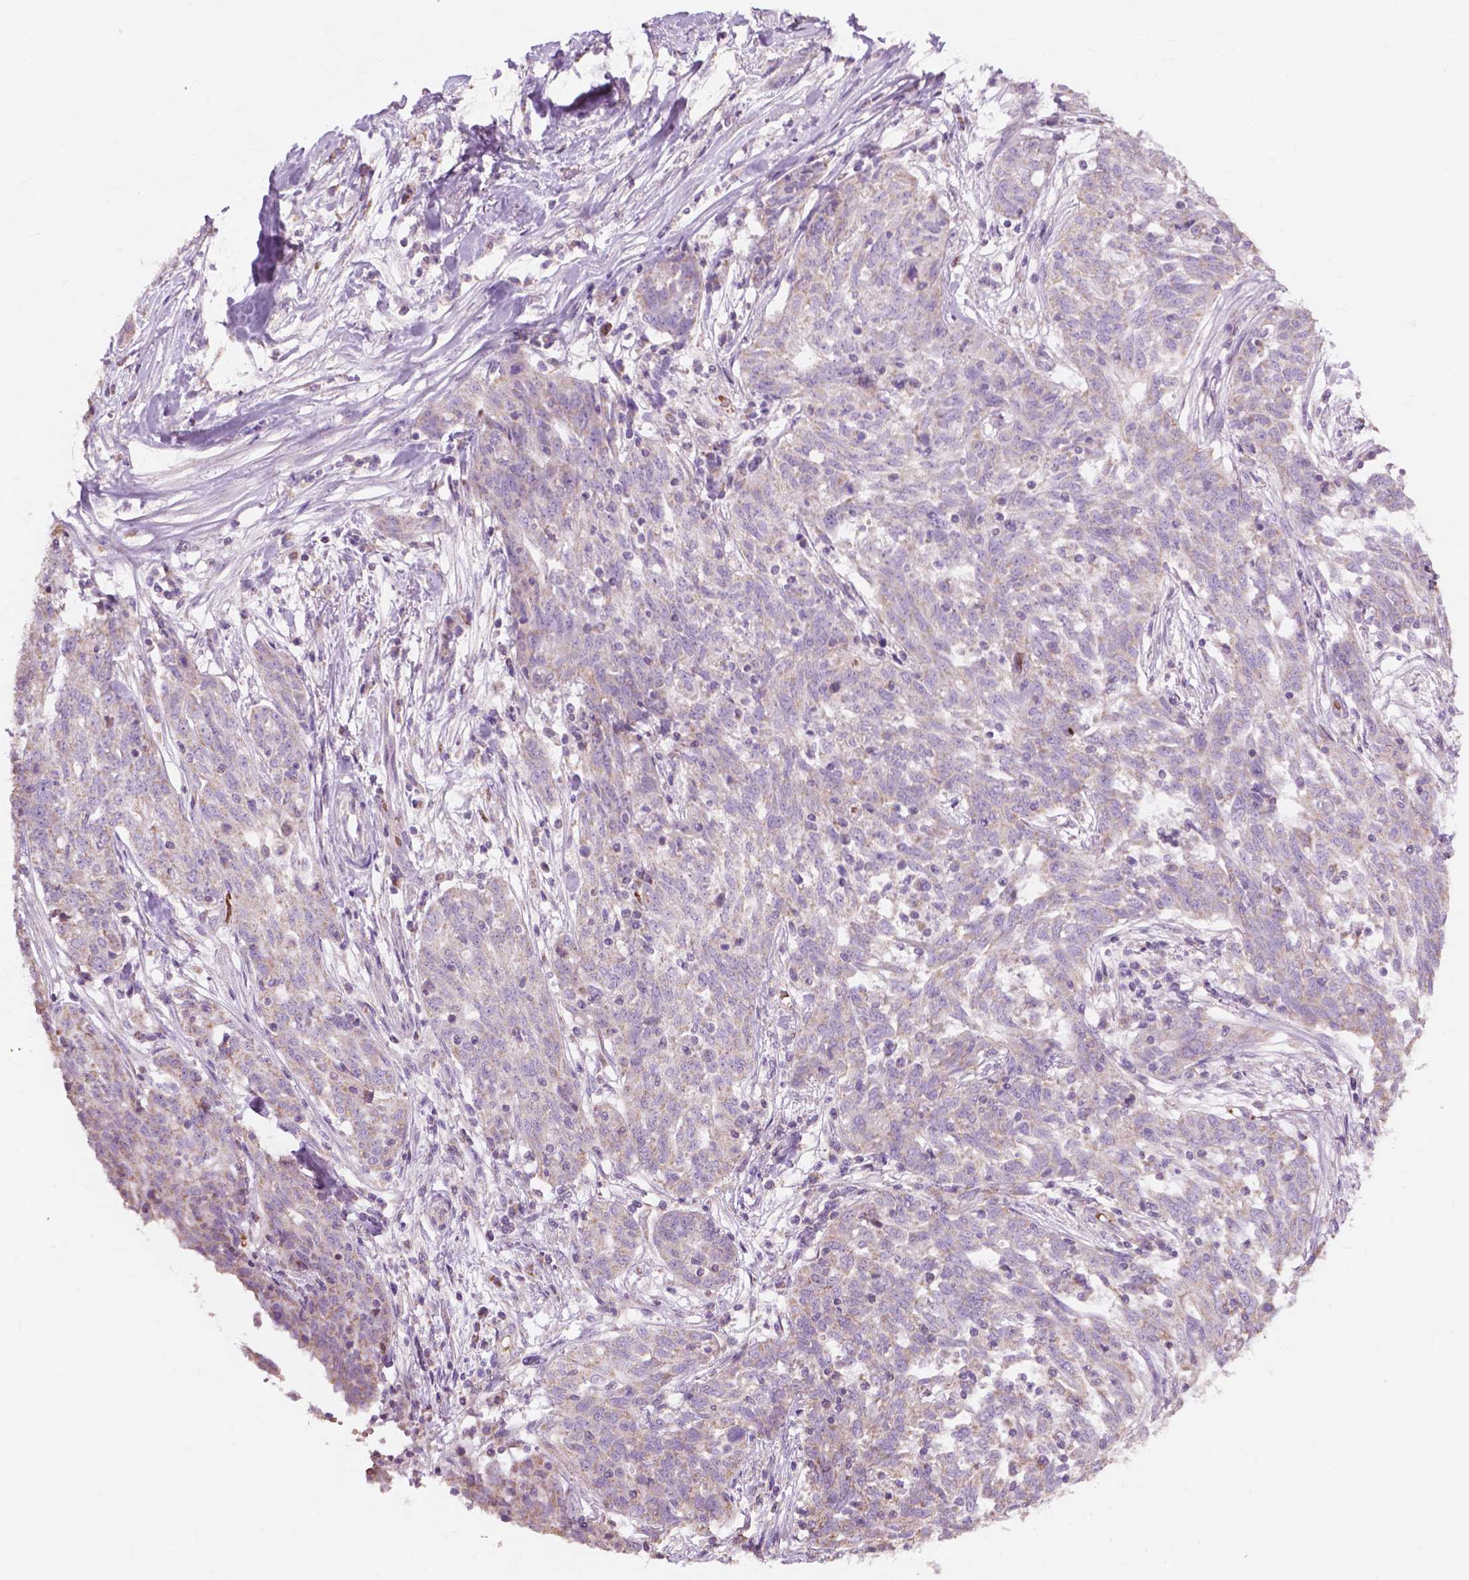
{"staining": {"intensity": "negative", "quantity": "none", "location": "none"}, "tissue": "ovarian cancer", "cell_type": "Tumor cells", "image_type": "cancer", "snomed": [{"axis": "morphology", "description": "Cystadenocarcinoma, serous, NOS"}, {"axis": "topography", "description": "Ovary"}], "caption": "There is no significant staining in tumor cells of ovarian cancer (serous cystadenocarcinoma). Brightfield microscopy of immunohistochemistry (IHC) stained with DAB (brown) and hematoxylin (blue), captured at high magnification.", "gene": "NDUFS1", "patient": {"sex": "female", "age": 67}}